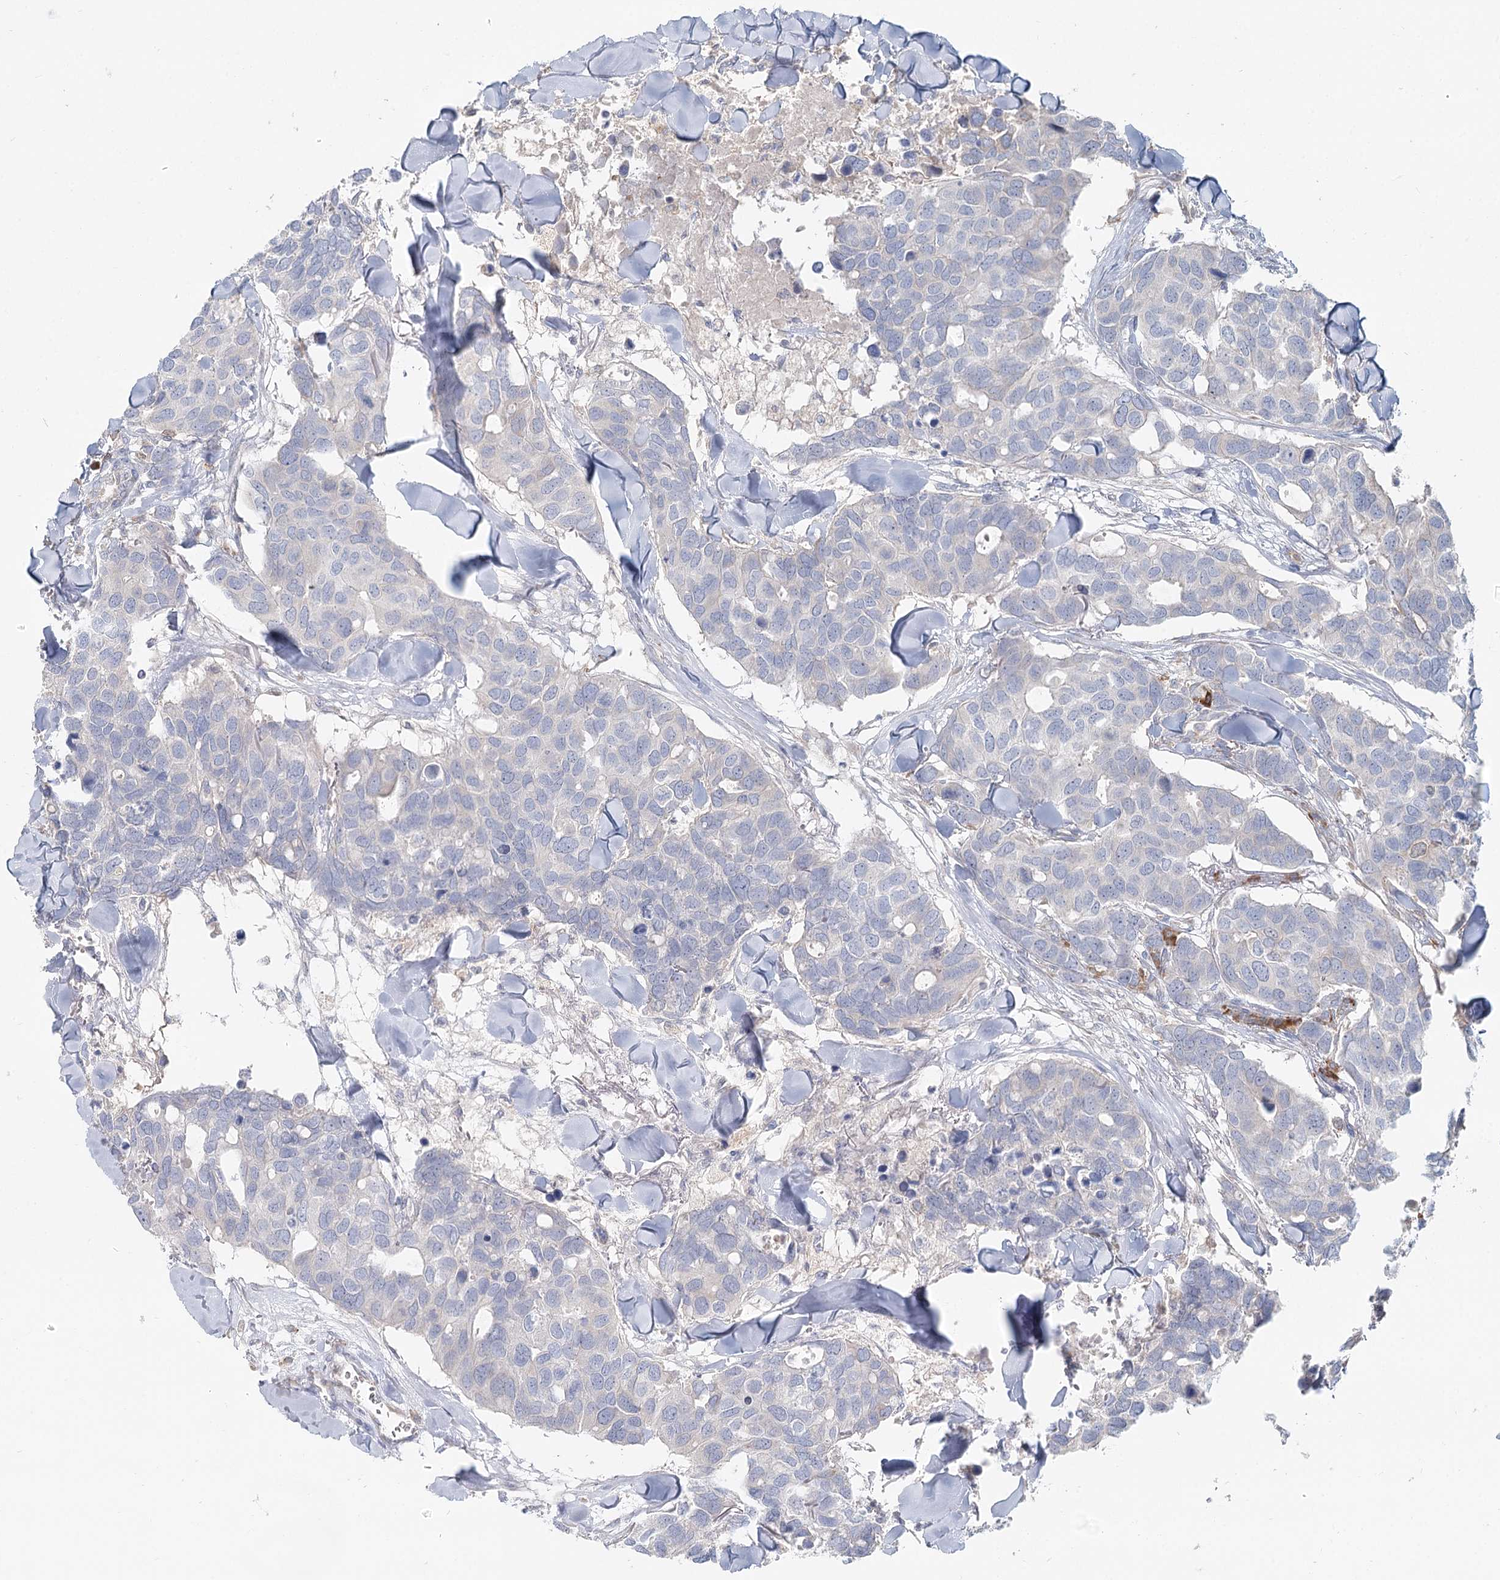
{"staining": {"intensity": "negative", "quantity": "none", "location": "none"}, "tissue": "breast cancer", "cell_type": "Tumor cells", "image_type": "cancer", "snomed": [{"axis": "morphology", "description": "Duct carcinoma"}, {"axis": "topography", "description": "Breast"}], "caption": "This is an immunohistochemistry micrograph of human intraductal carcinoma (breast). There is no staining in tumor cells.", "gene": "ANKRD16", "patient": {"sex": "female", "age": 83}}